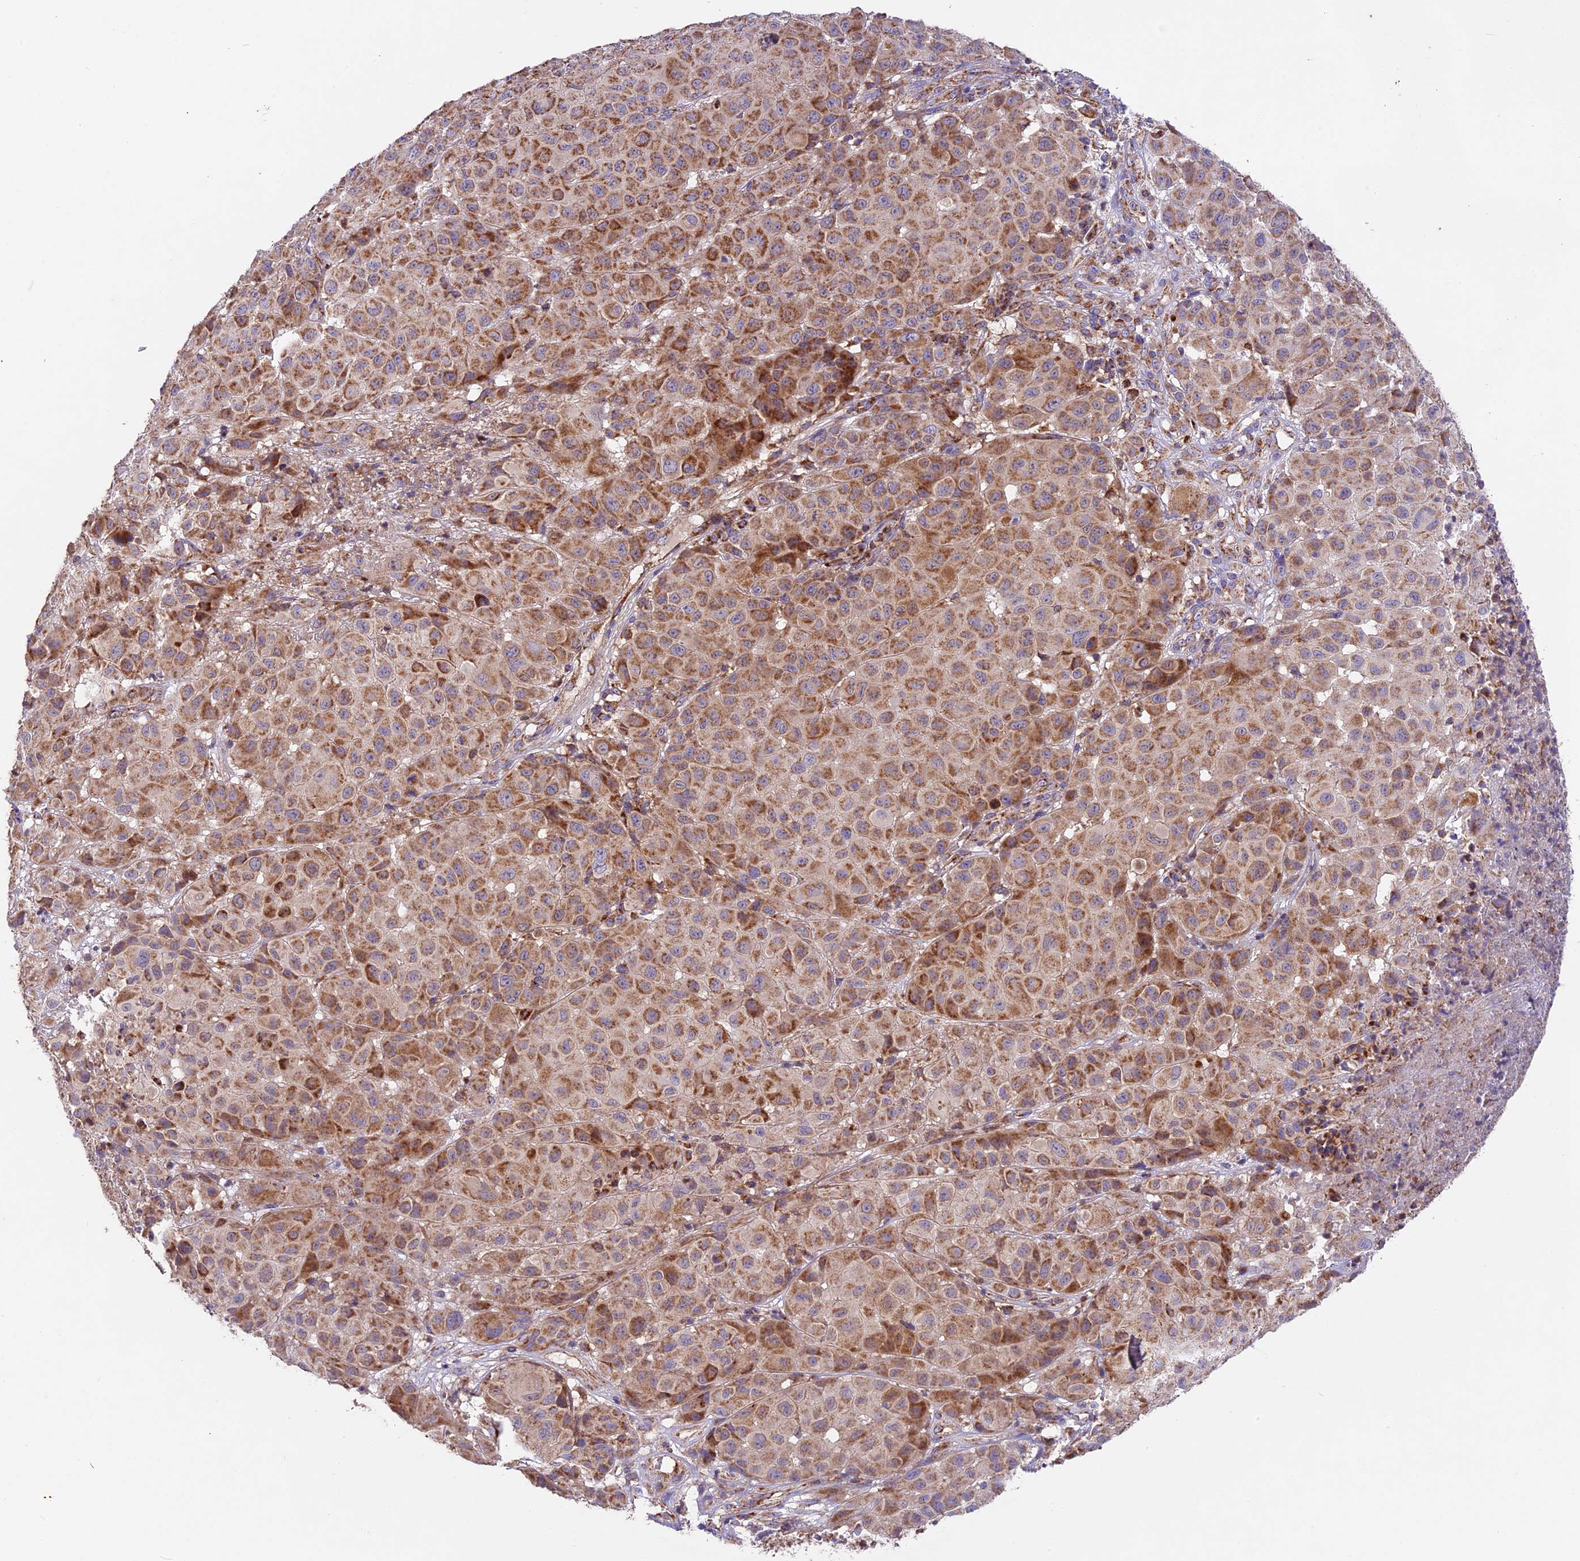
{"staining": {"intensity": "moderate", "quantity": ">75%", "location": "cytoplasmic/membranous"}, "tissue": "melanoma", "cell_type": "Tumor cells", "image_type": "cancer", "snomed": [{"axis": "morphology", "description": "Malignant melanoma, NOS"}, {"axis": "topography", "description": "Skin"}], "caption": "Immunohistochemical staining of malignant melanoma displays medium levels of moderate cytoplasmic/membranous protein expression in about >75% of tumor cells.", "gene": "NDUFA8", "patient": {"sex": "male", "age": 73}}